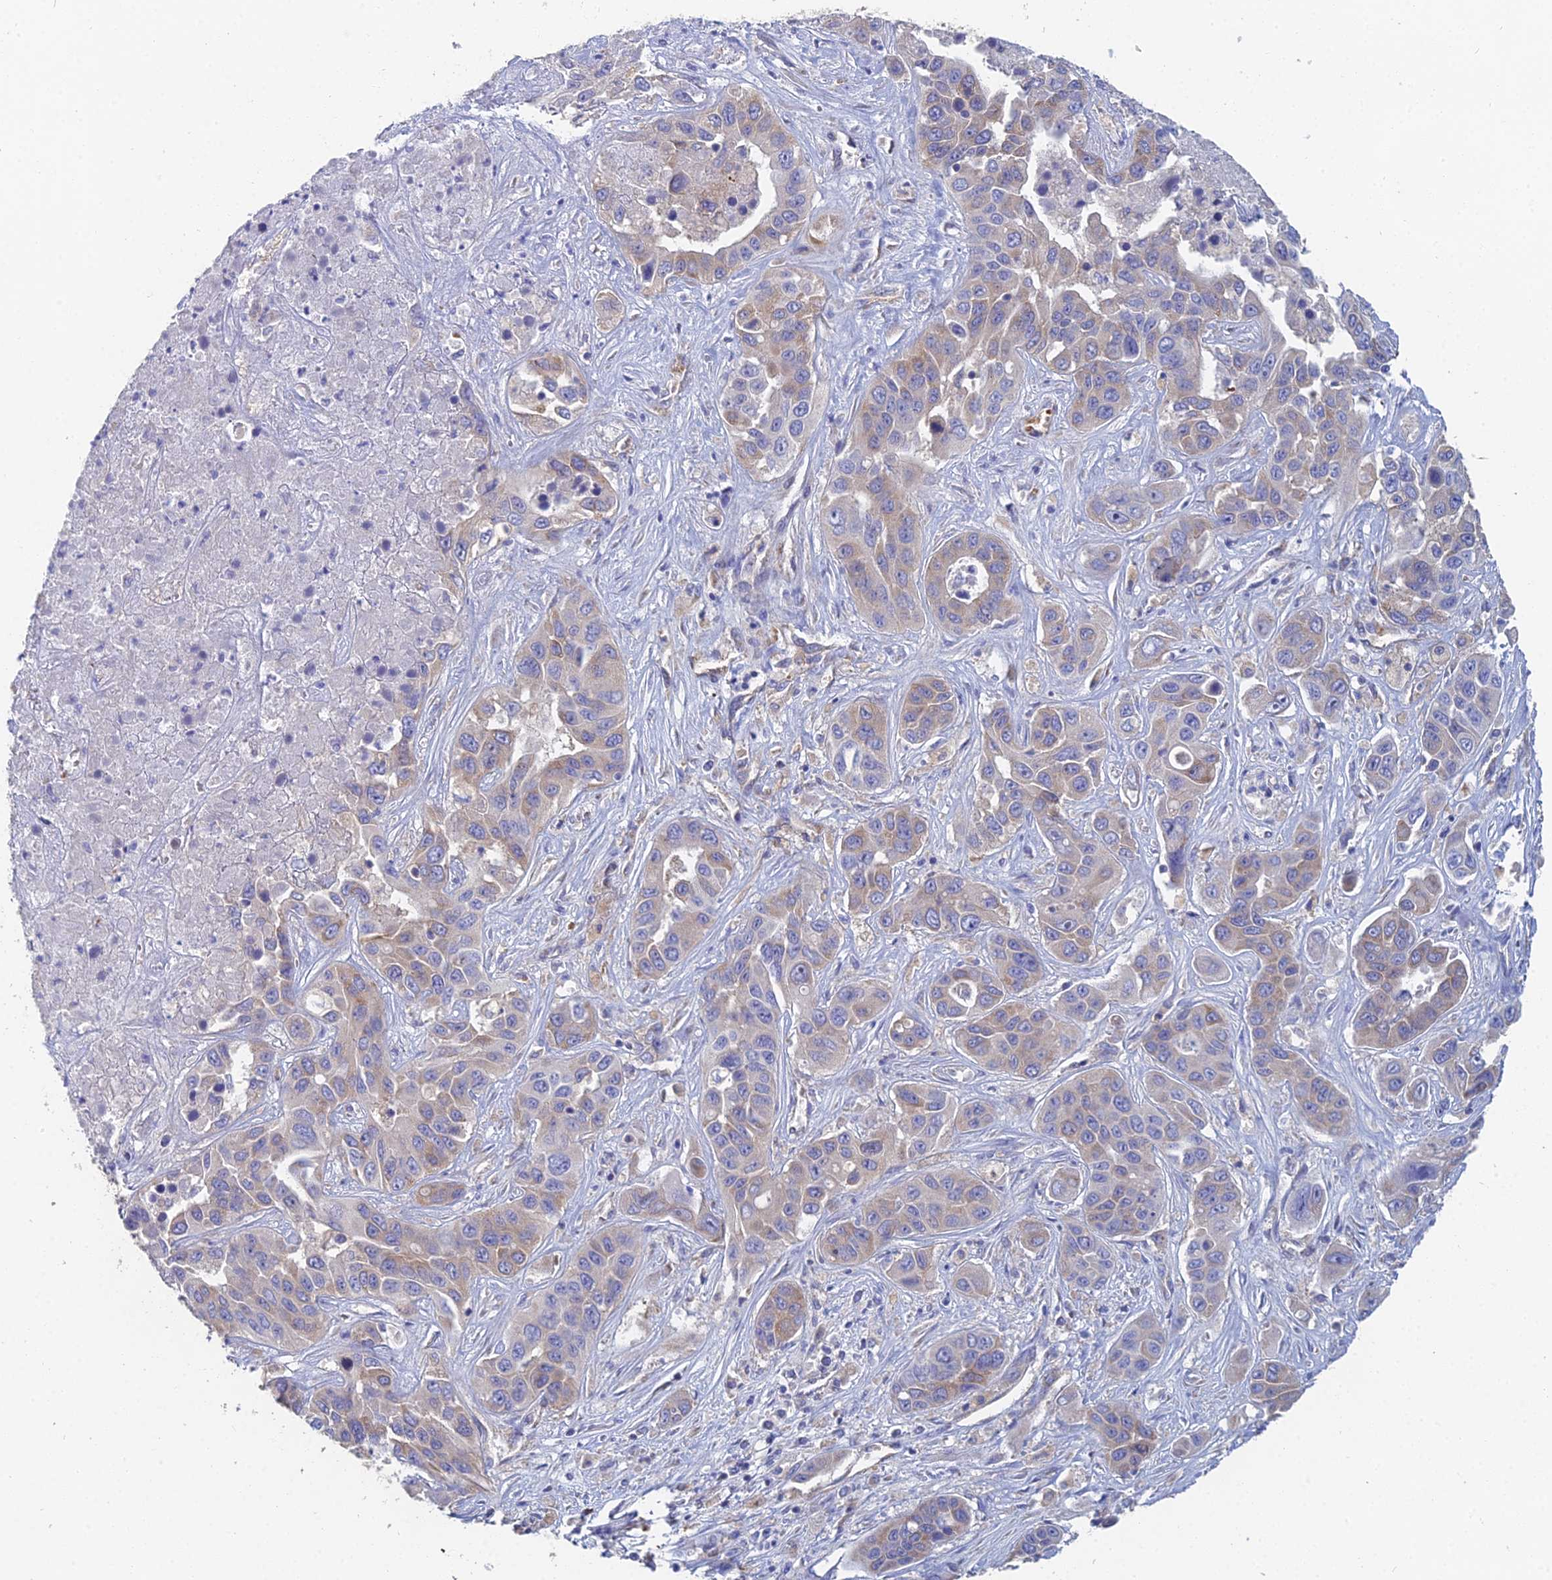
{"staining": {"intensity": "weak", "quantity": "<25%", "location": "cytoplasmic/membranous"}, "tissue": "liver cancer", "cell_type": "Tumor cells", "image_type": "cancer", "snomed": [{"axis": "morphology", "description": "Cholangiocarcinoma"}, {"axis": "topography", "description": "Liver"}], "caption": "The micrograph reveals no significant positivity in tumor cells of liver cancer (cholangiocarcinoma).", "gene": "ELOF1", "patient": {"sex": "female", "age": 52}}